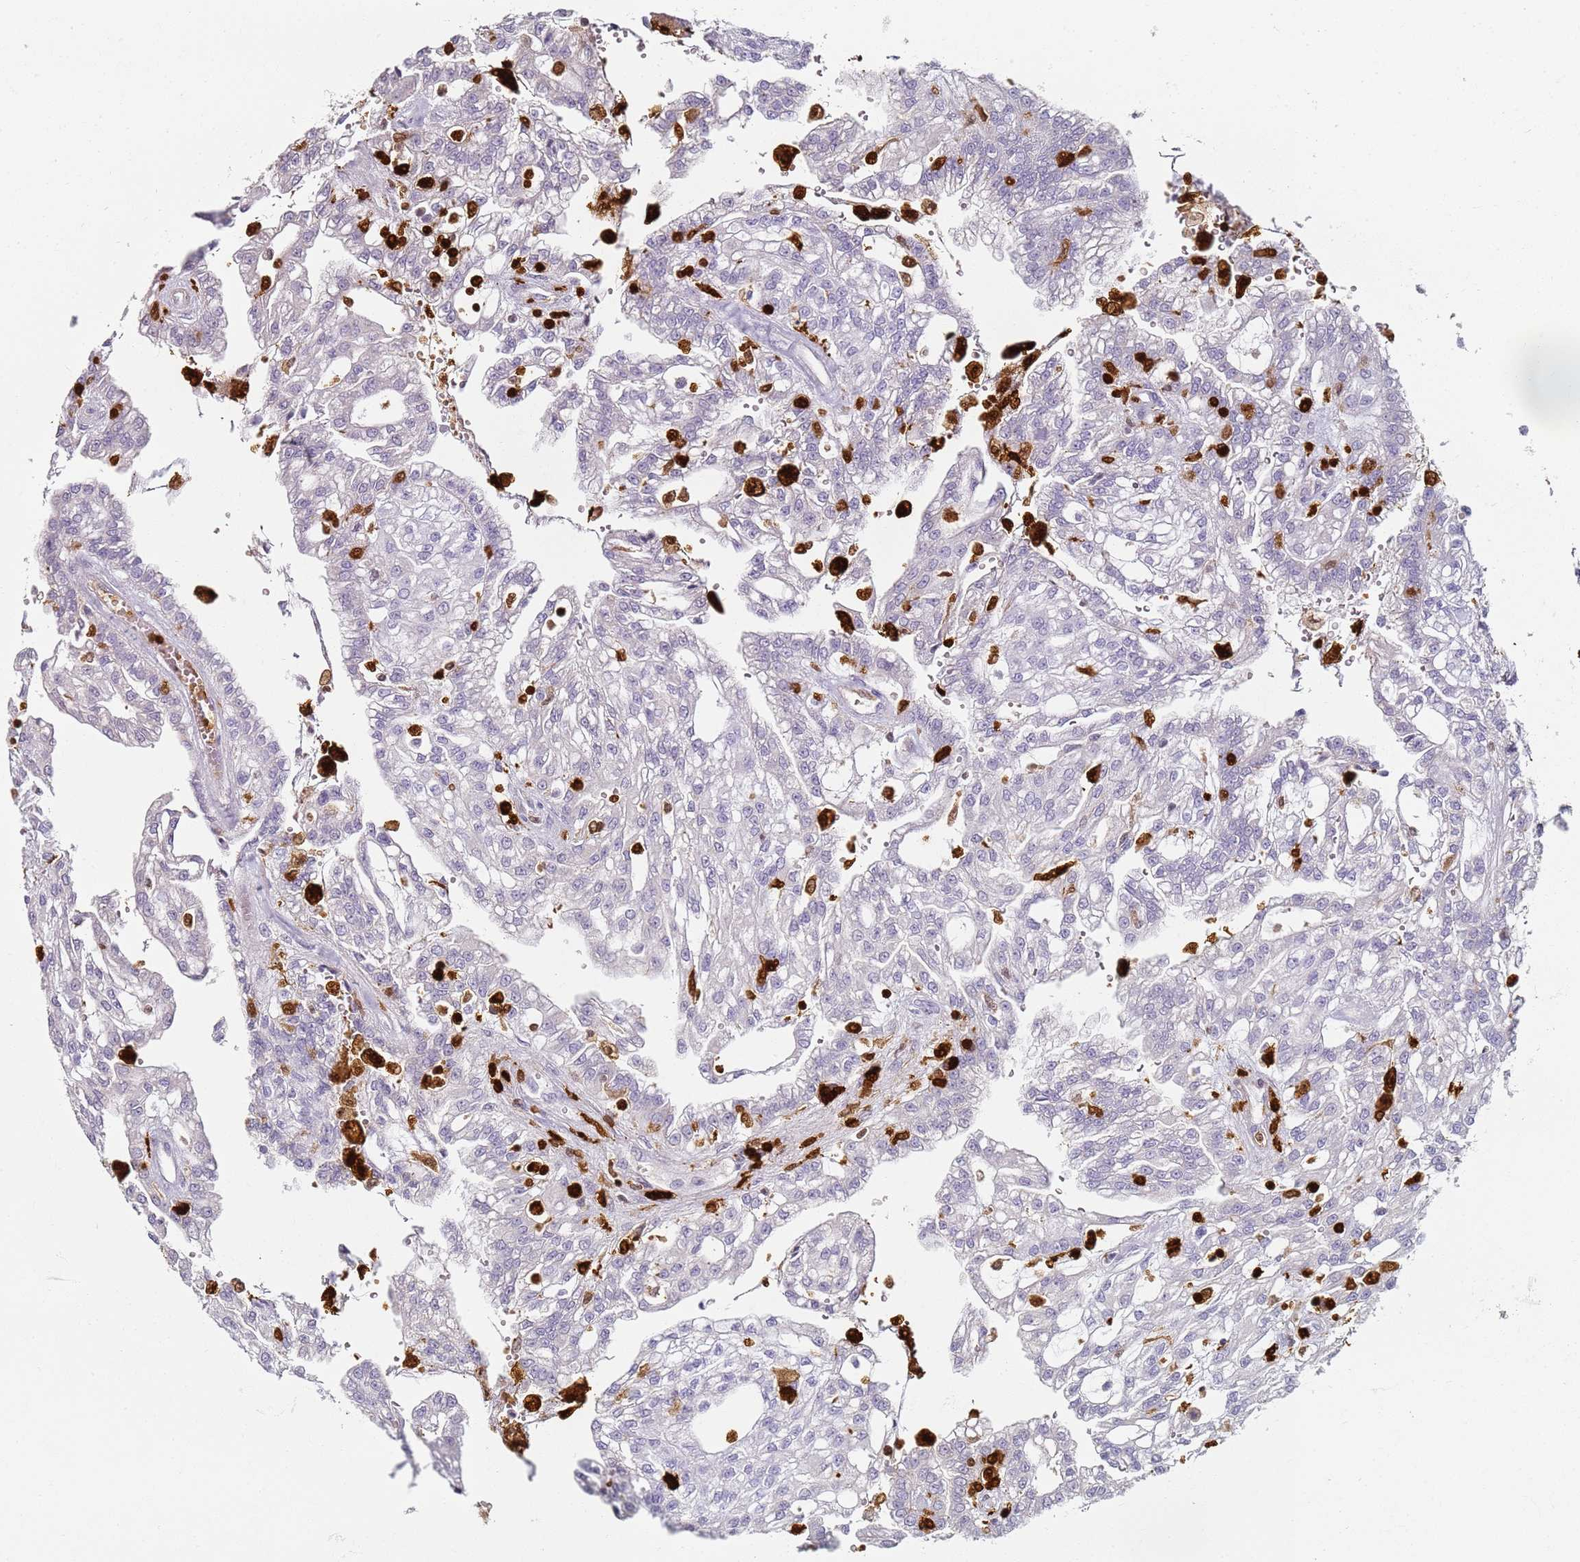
{"staining": {"intensity": "negative", "quantity": "none", "location": "none"}, "tissue": "renal cancer", "cell_type": "Tumor cells", "image_type": "cancer", "snomed": [{"axis": "morphology", "description": "Adenocarcinoma, NOS"}, {"axis": "topography", "description": "Kidney"}], "caption": "Renal adenocarcinoma was stained to show a protein in brown. There is no significant positivity in tumor cells. (Stains: DAB (3,3'-diaminobenzidine) immunohistochemistry (IHC) with hematoxylin counter stain, Microscopy: brightfield microscopy at high magnification).", "gene": "S100A4", "patient": {"sex": "male", "age": 63}}